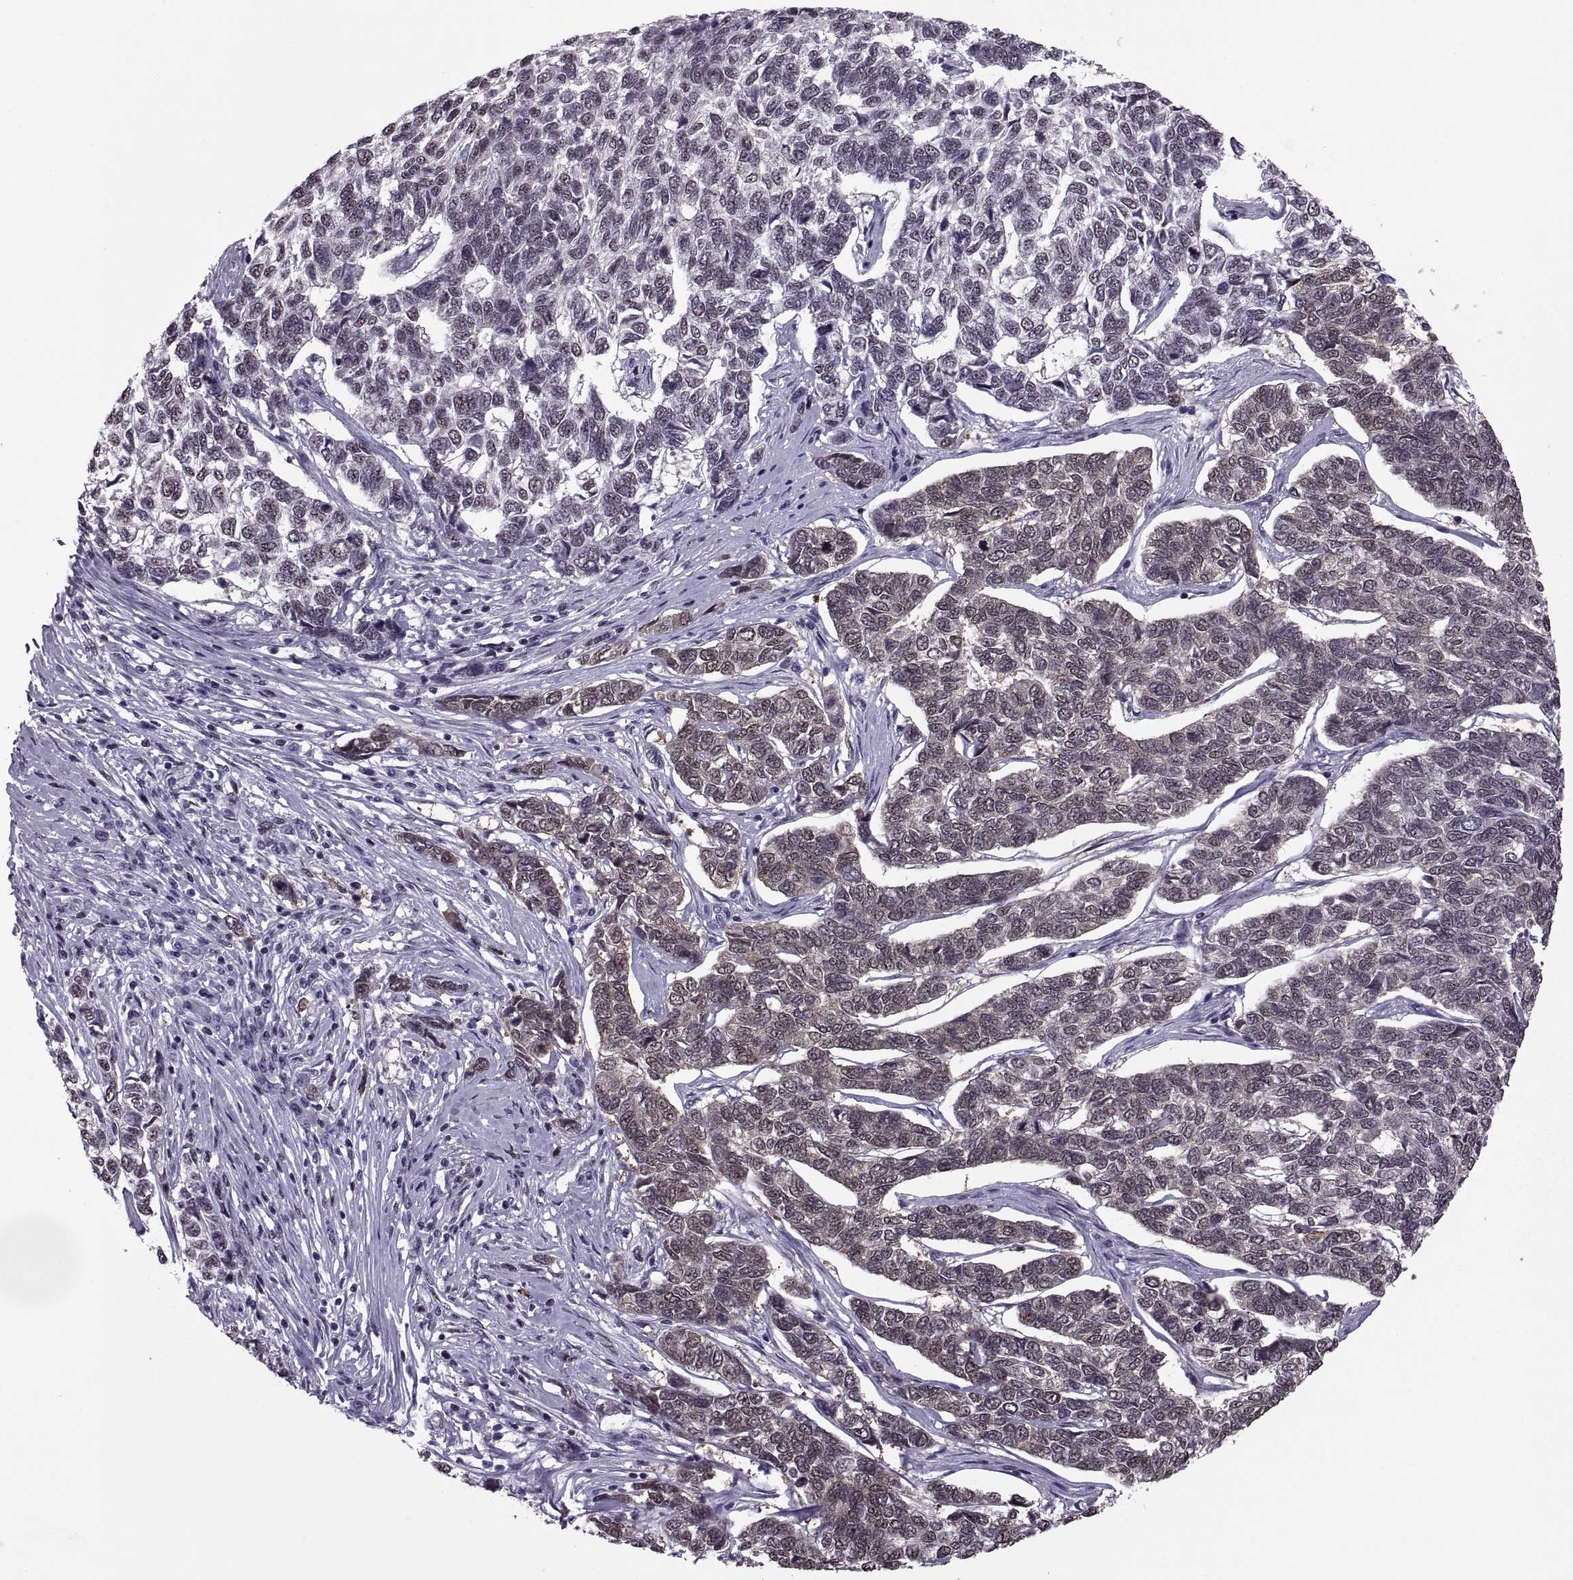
{"staining": {"intensity": "weak", "quantity": "25%-75%", "location": "cytoplasmic/membranous,nuclear"}, "tissue": "skin cancer", "cell_type": "Tumor cells", "image_type": "cancer", "snomed": [{"axis": "morphology", "description": "Basal cell carcinoma"}, {"axis": "topography", "description": "Skin"}], "caption": "IHC (DAB (3,3'-diaminobenzidine)) staining of basal cell carcinoma (skin) displays weak cytoplasmic/membranous and nuclear protein positivity in about 25%-75% of tumor cells.", "gene": "MAGEA4", "patient": {"sex": "female", "age": 65}}